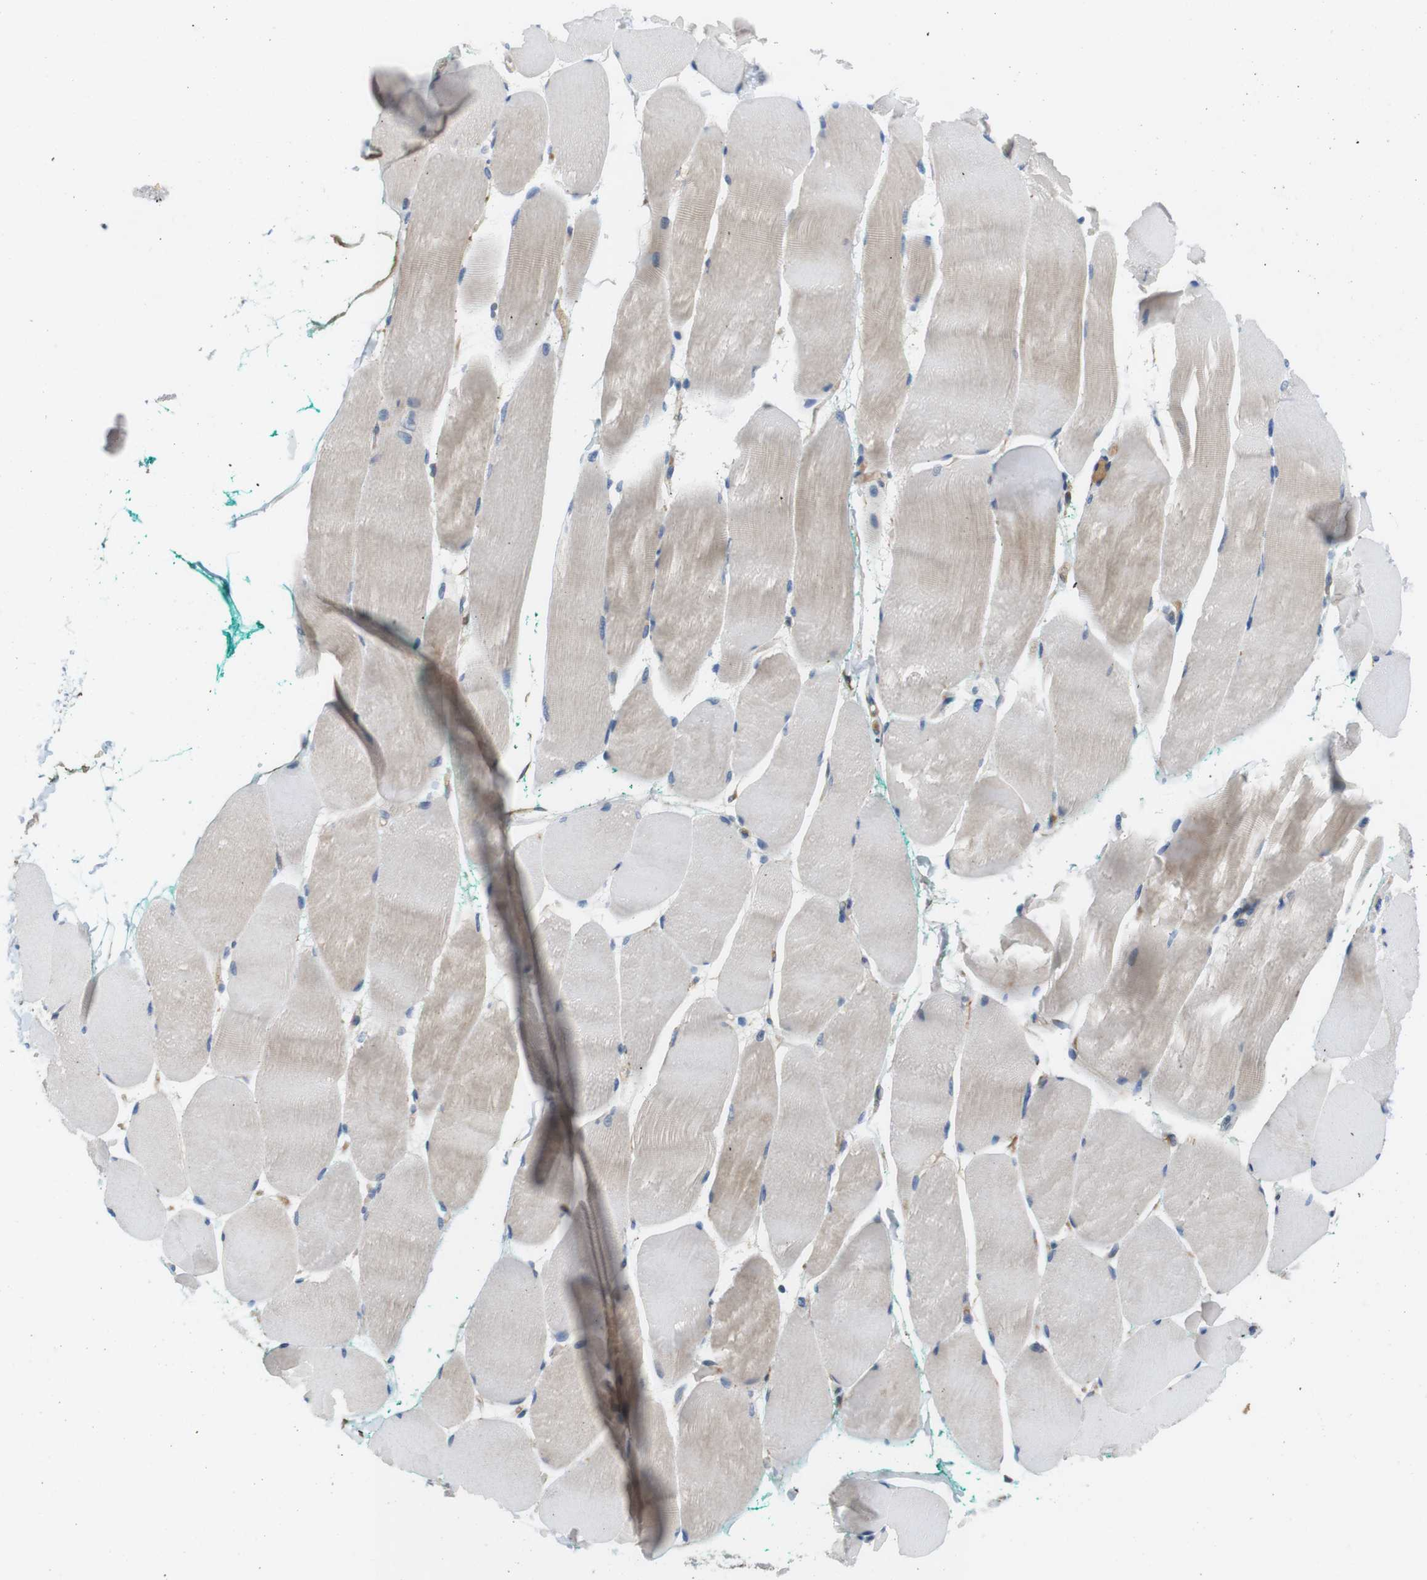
{"staining": {"intensity": "negative", "quantity": "none", "location": "none"}, "tissue": "skeletal muscle", "cell_type": "Myocytes", "image_type": "normal", "snomed": [{"axis": "morphology", "description": "Normal tissue, NOS"}, {"axis": "morphology", "description": "Squamous cell carcinoma, NOS"}, {"axis": "topography", "description": "Skeletal muscle"}], "caption": "IHC photomicrograph of benign human skeletal muscle stained for a protein (brown), which demonstrates no positivity in myocytes. Nuclei are stained in blue.", "gene": "DCLK1", "patient": {"sex": "male", "age": 51}}